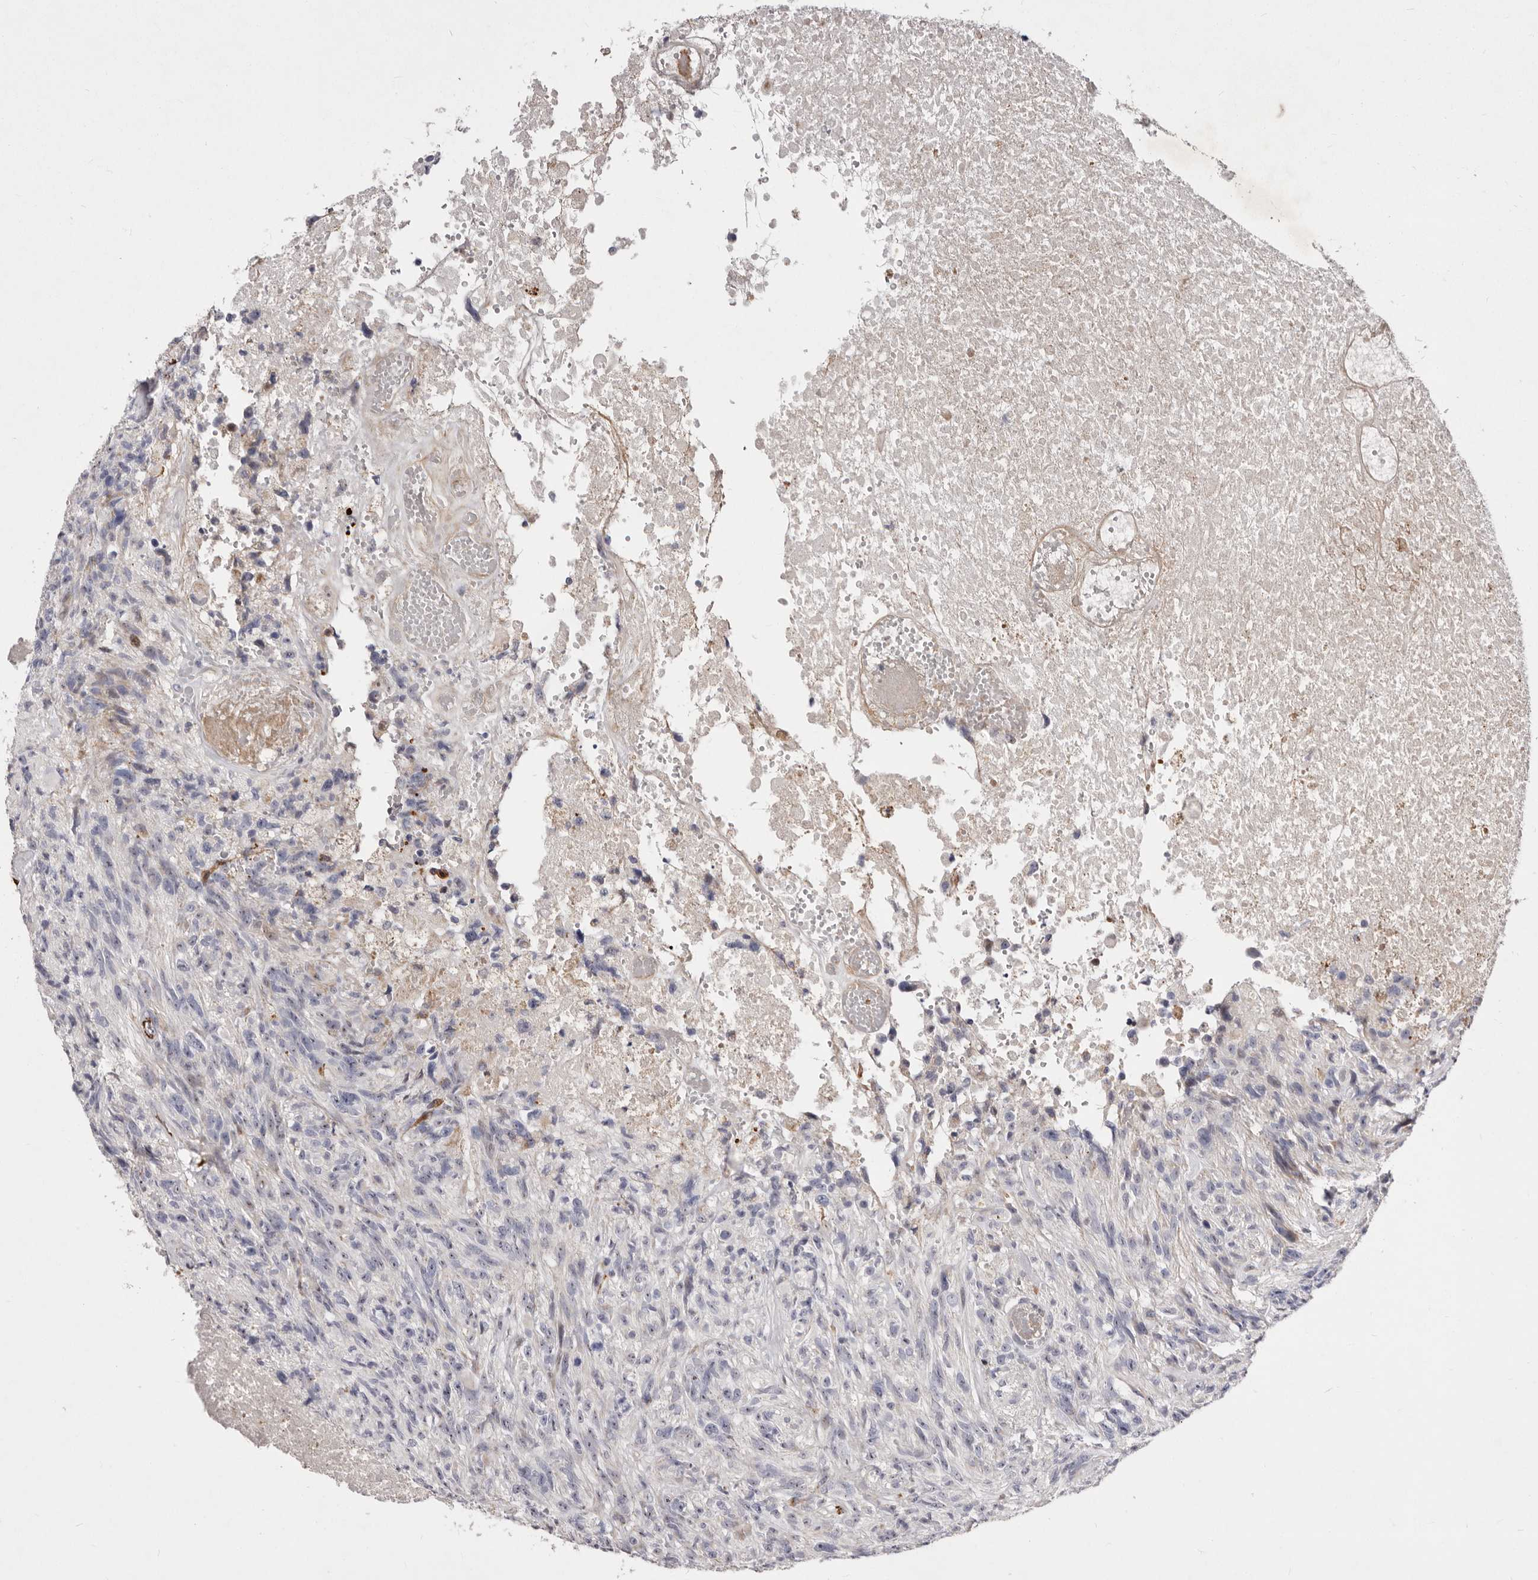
{"staining": {"intensity": "negative", "quantity": "none", "location": "none"}, "tissue": "glioma", "cell_type": "Tumor cells", "image_type": "cancer", "snomed": [{"axis": "morphology", "description": "Glioma, malignant, High grade"}, {"axis": "topography", "description": "Brain"}], "caption": "A high-resolution image shows immunohistochemistry staining of high-grade glioma (malignant), which displays no significant expression in tumor cells.", "gene": "NUBPL", "patient": {"sex": "male", "age": 69}}